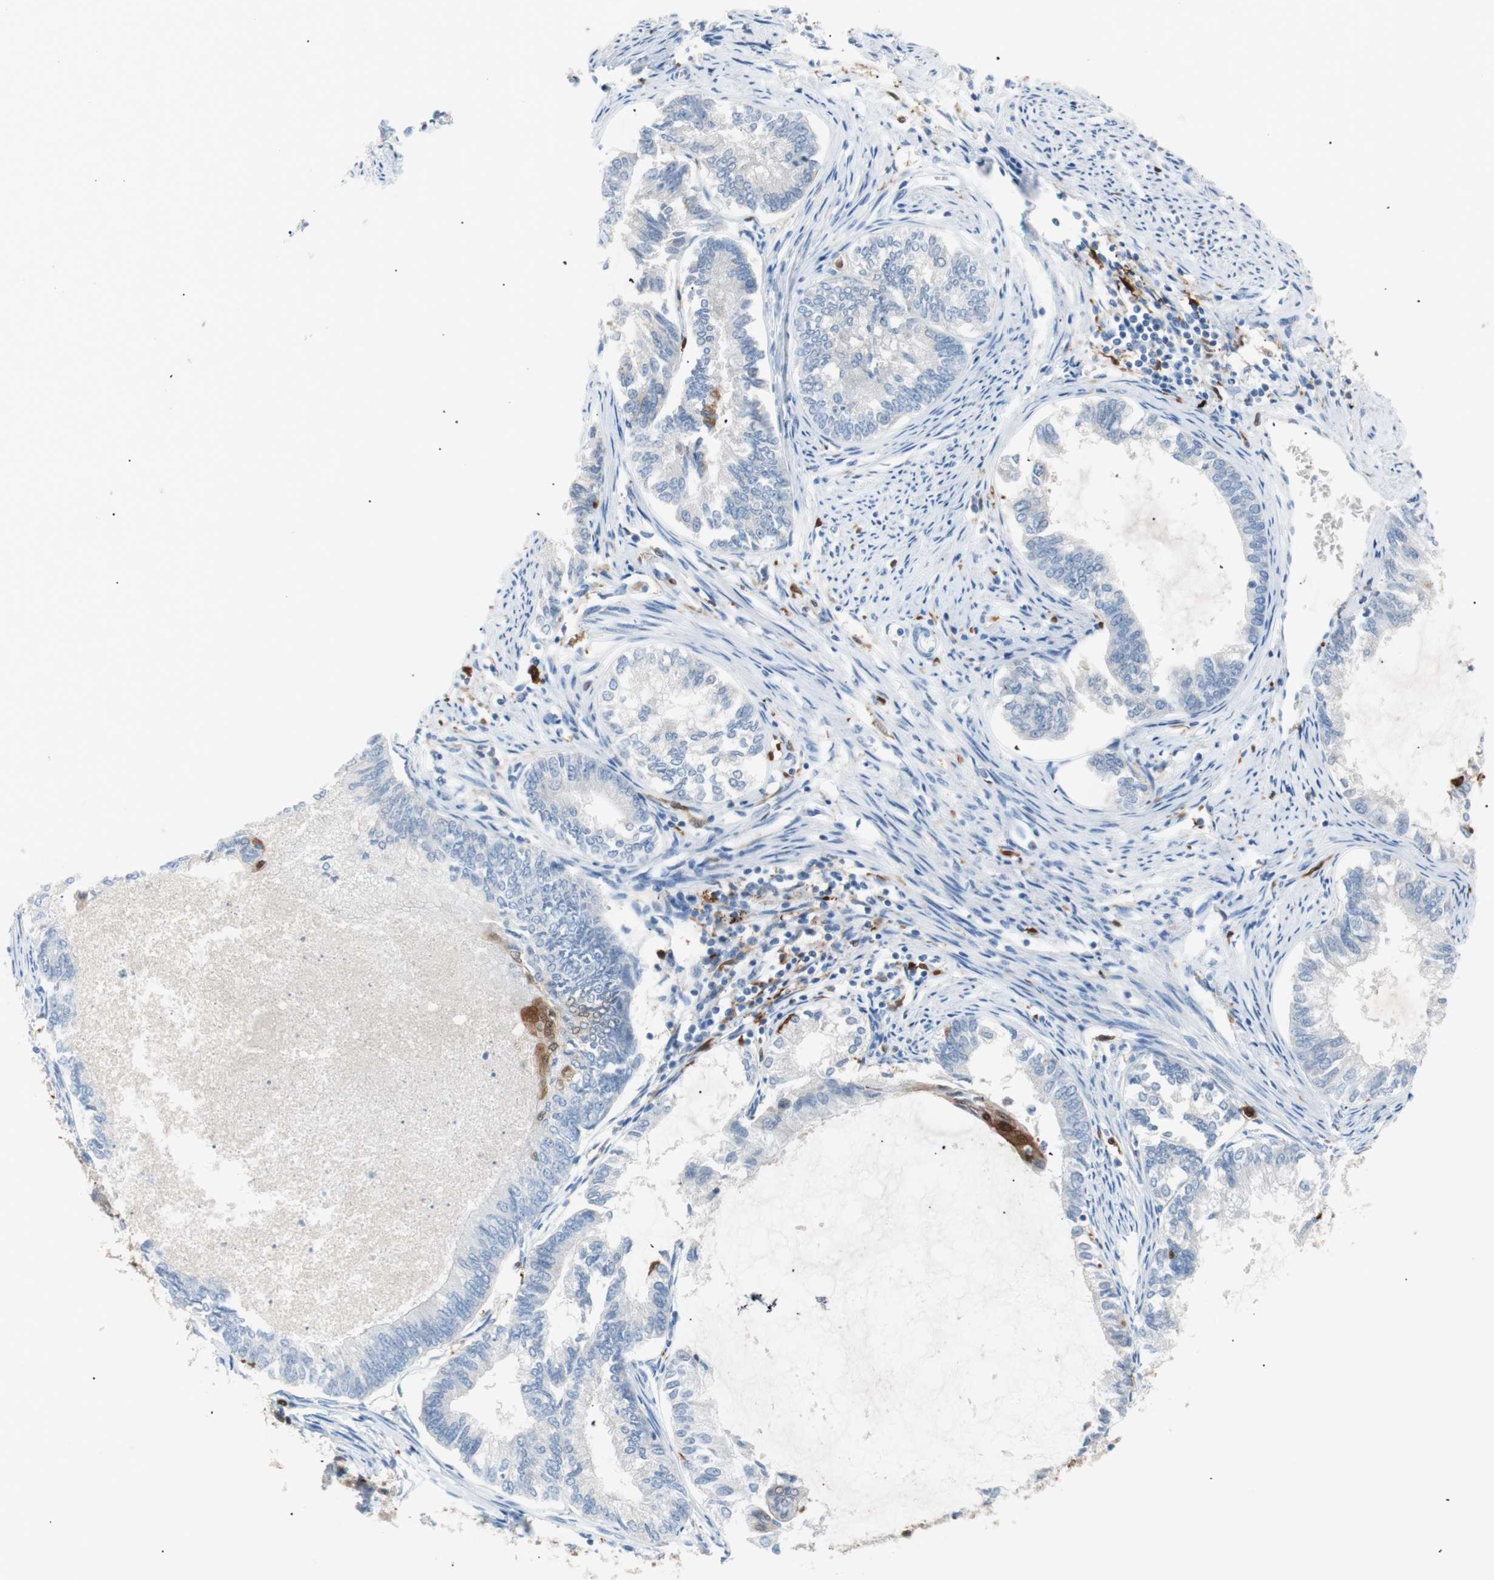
{"staining": {"intensity": "strong", "quantity": "<25%", "location": "cytoplasmic/membranous,nuclear"}, "tissue": "endometrial cancer", "cell_type": "Tumor cells", "image_type": "cancer", "snomed": [{"axis": "morphology", "description": "Adenocarcinoma, NOS"}, {"axis": "topography", "description": "Endometrium"}], "caption": "The histopathology image demonstrates immunohistochemical staining of endometrial adenocarcinoma. There is strong cytoplasmic/membranous and nuclear positivity is identified in approximately <25% of tumor cells.", "gene": "IL18", "patient": {"sex": "female", "age": 86}}